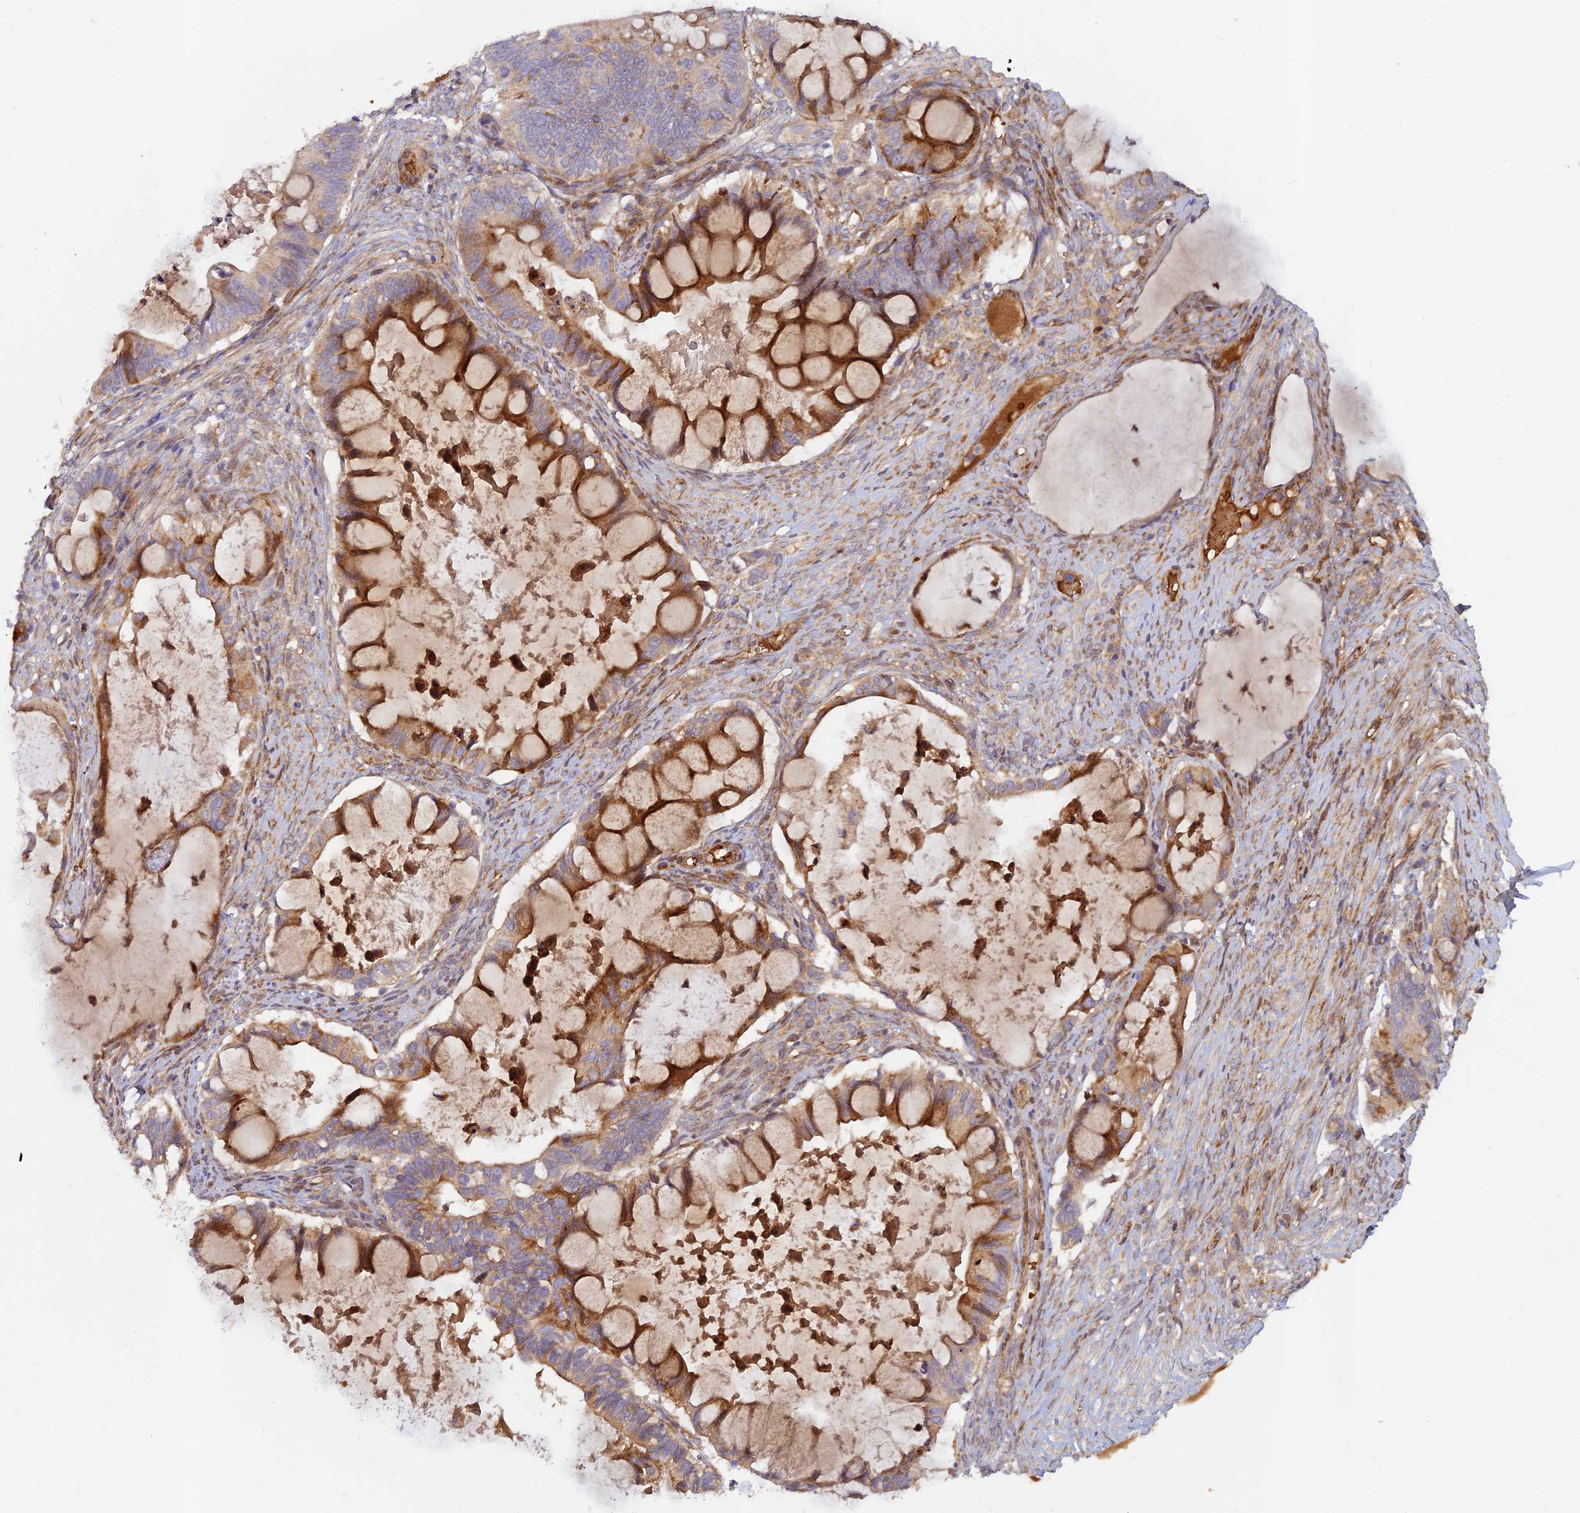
{"staining": {"intensity": "moderate", "quantity": ">75%", "location": "cytoplasmic/membranous"}, "tissue": "ovarian cancer", "cell_type": "Tumor cells", "image_type": "cancer", "snomed": [{"axis": "morphology", "description": "Cystadenocarcinoma, mucinous, NOS"}, {"axis": "topography", "description": "Ovary"}], "caption": "Ovarian mucinous cystadenocarcinoma stained with a brown dye demonstrates moderate cytoplasmic/membranous positive expression in approximately >75% of tumor cells.", "gene": "GMCL1", "patient": {"sex": "female", "age": 61}}